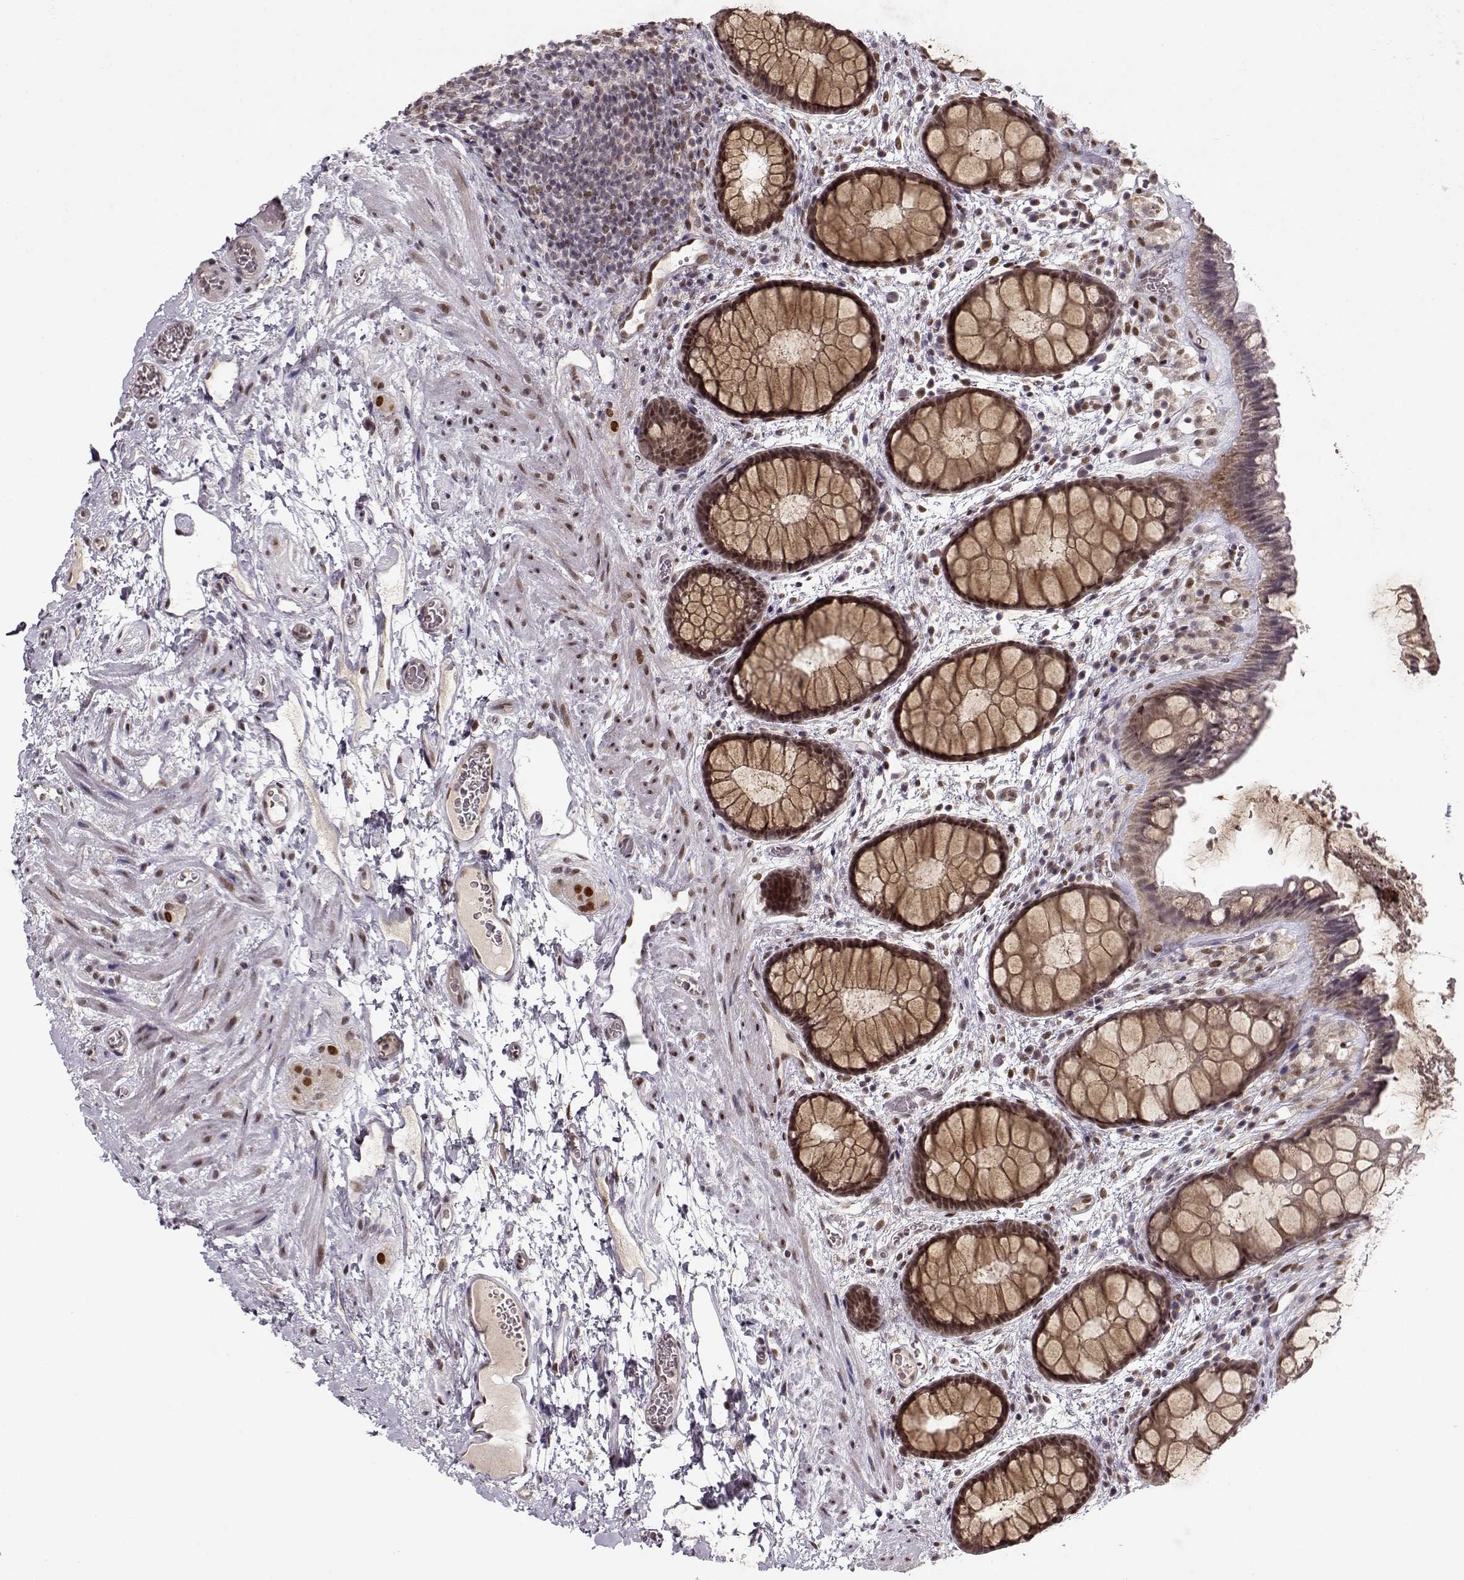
{"staining": {"intensity": "moderate", "quantity": "25%-75%", "location": "cytoplasmic/membranous,nuclear"}, "tissue": "rectum", "cell_type": "Glandular cells", "image_type": "normal", "snomed": [{"axis": "morphology", "description": "Normal tissue, NOS"}, {"axis": "topography", "description": "Rectum"}], "caption": "A medium amount of moderate cytoplasmic/membranous,nuclear expression is identified in approximately 25%-75% of glandular cells in normal rectum.", "gene": "RAI1", "patient": {"sex": "female", "age": 62}}